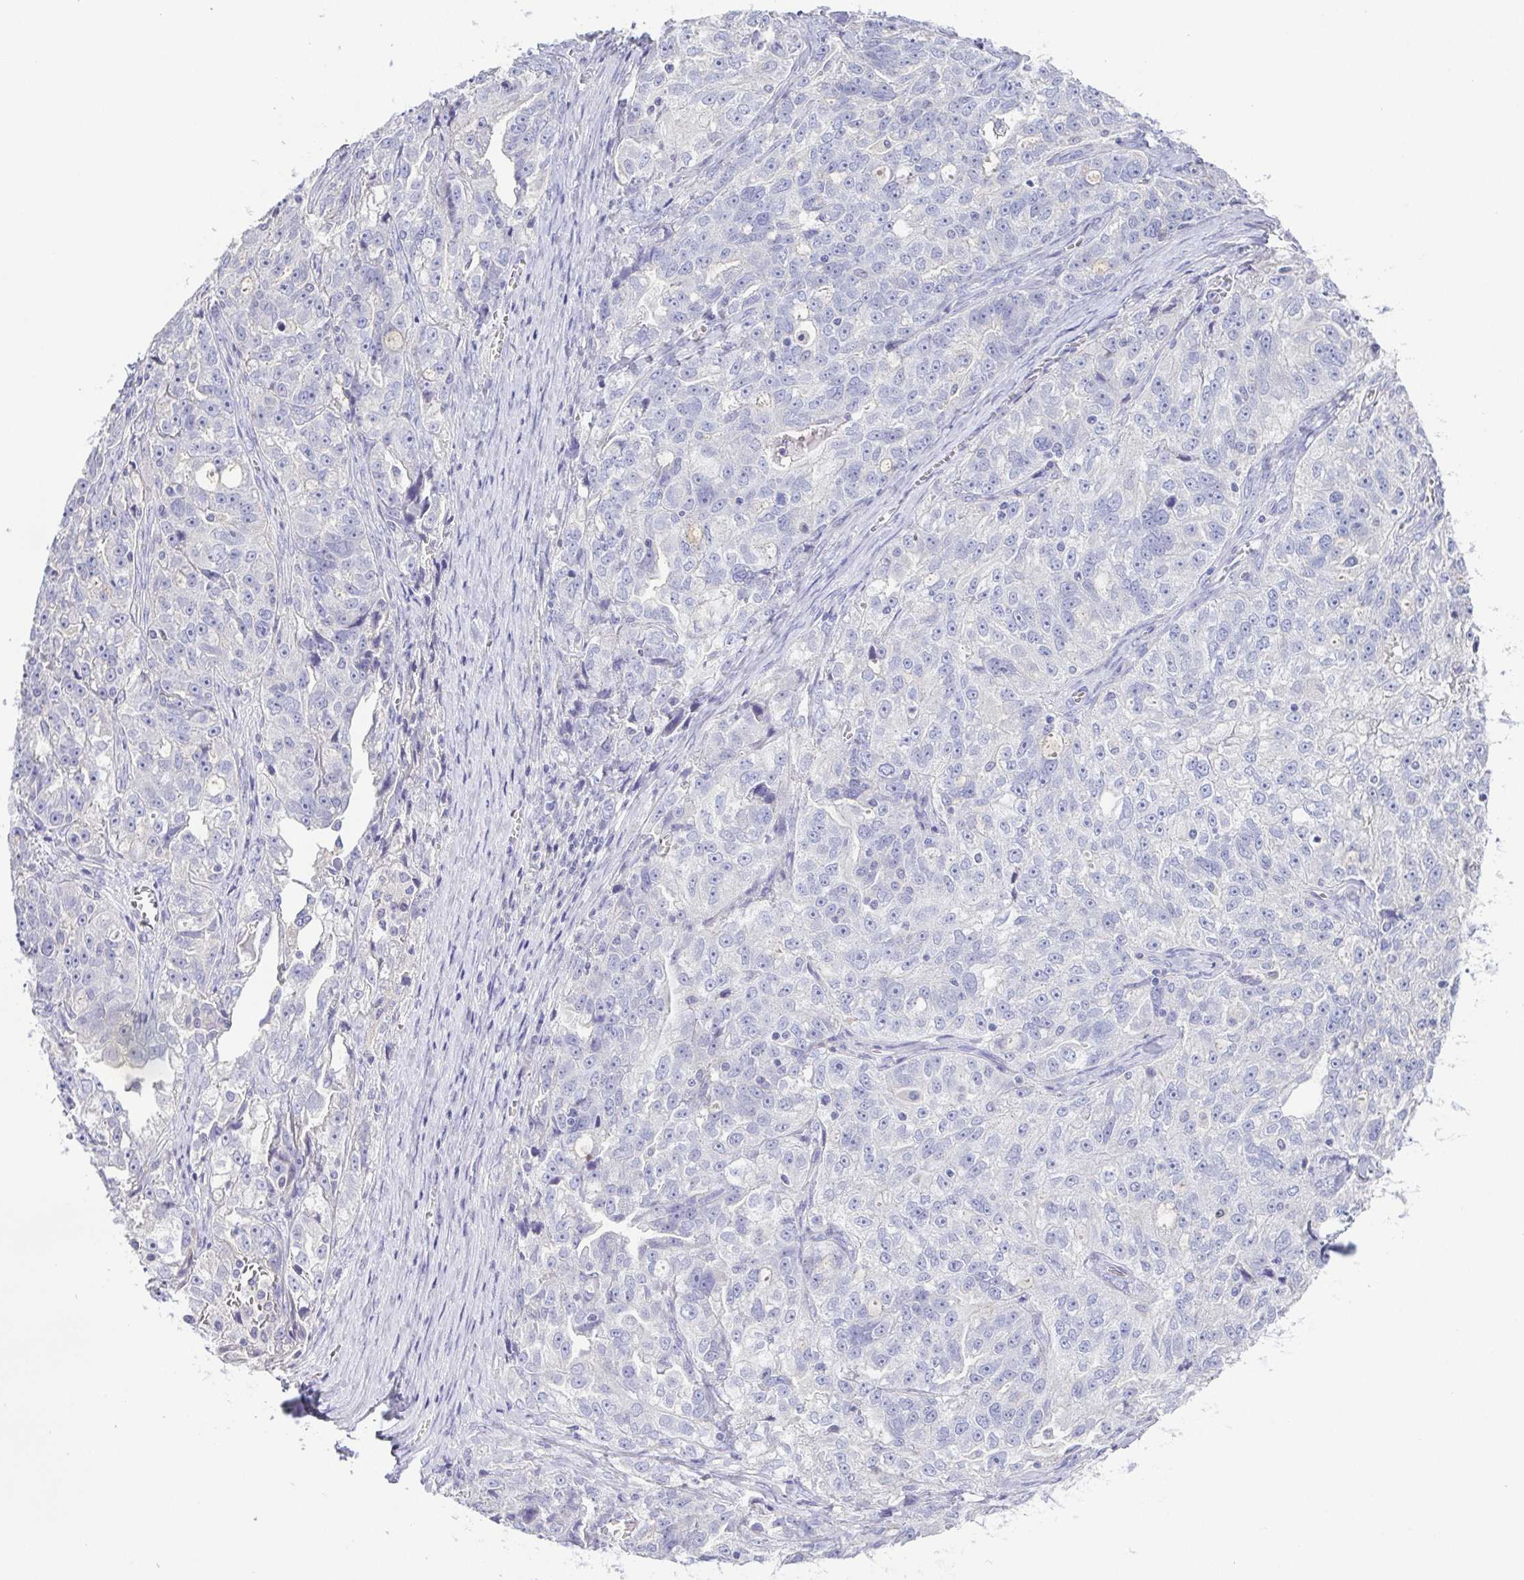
{"staining": {"intensity": "negative", "quantity": "none", "location": "none"}, "tissue": "ovarian cancer", "cell_type": "Tumor cells", "image_type": "cancer", "snomed": [{"axis": "morphology", "description": "Cystadenocarcinoma, serous, NOS"}, {"axis": "topography", "description": "Ovary"}], "caption": "Human ovarian cancer (serous cystadenocarcinoma) stained for a protein using IHC exhibits no positivity in tumor cells.", "gene": "PKDREJ", "patient": {"sex": "female", "age": 51}}